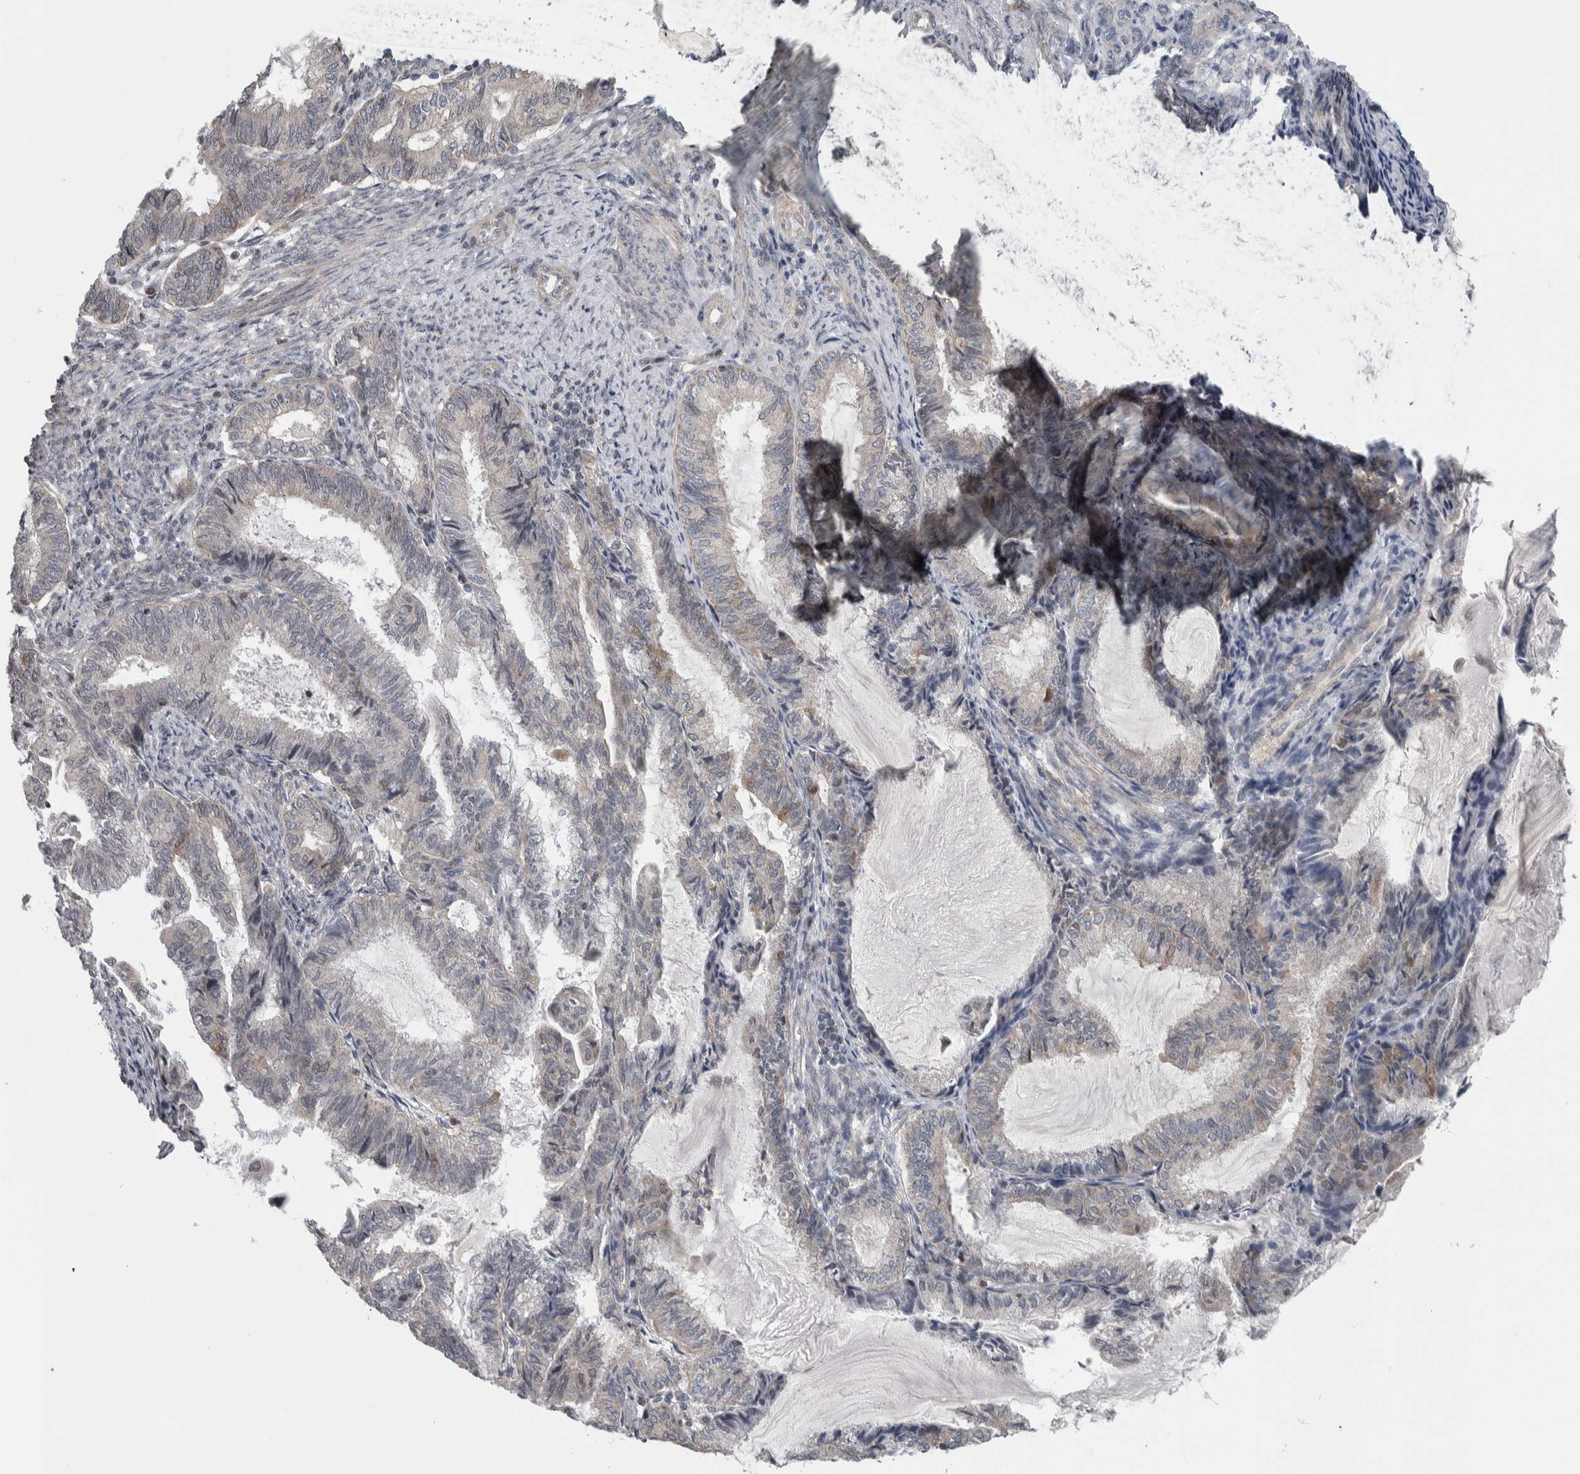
{"staining": {"intensity": "weak", "quantity": "<25%", "location": "cytoplasmic/membranous"}, "tissue": "endometrial cancer", "cell_type": "Tumor cells", "image_type": "cancer", "snomed": [{"axis": "morphology", "description": "Adenocarcinoma, NOS"}, {"axis": "topography", "description": "Endometrium"}], "caption": "This is a image of immunohistochemistry staining of endometrial cancer, which shows no staining in tumor cells.", "gene": "CWC27", "patient": {"sex": "female", "age": 86}}